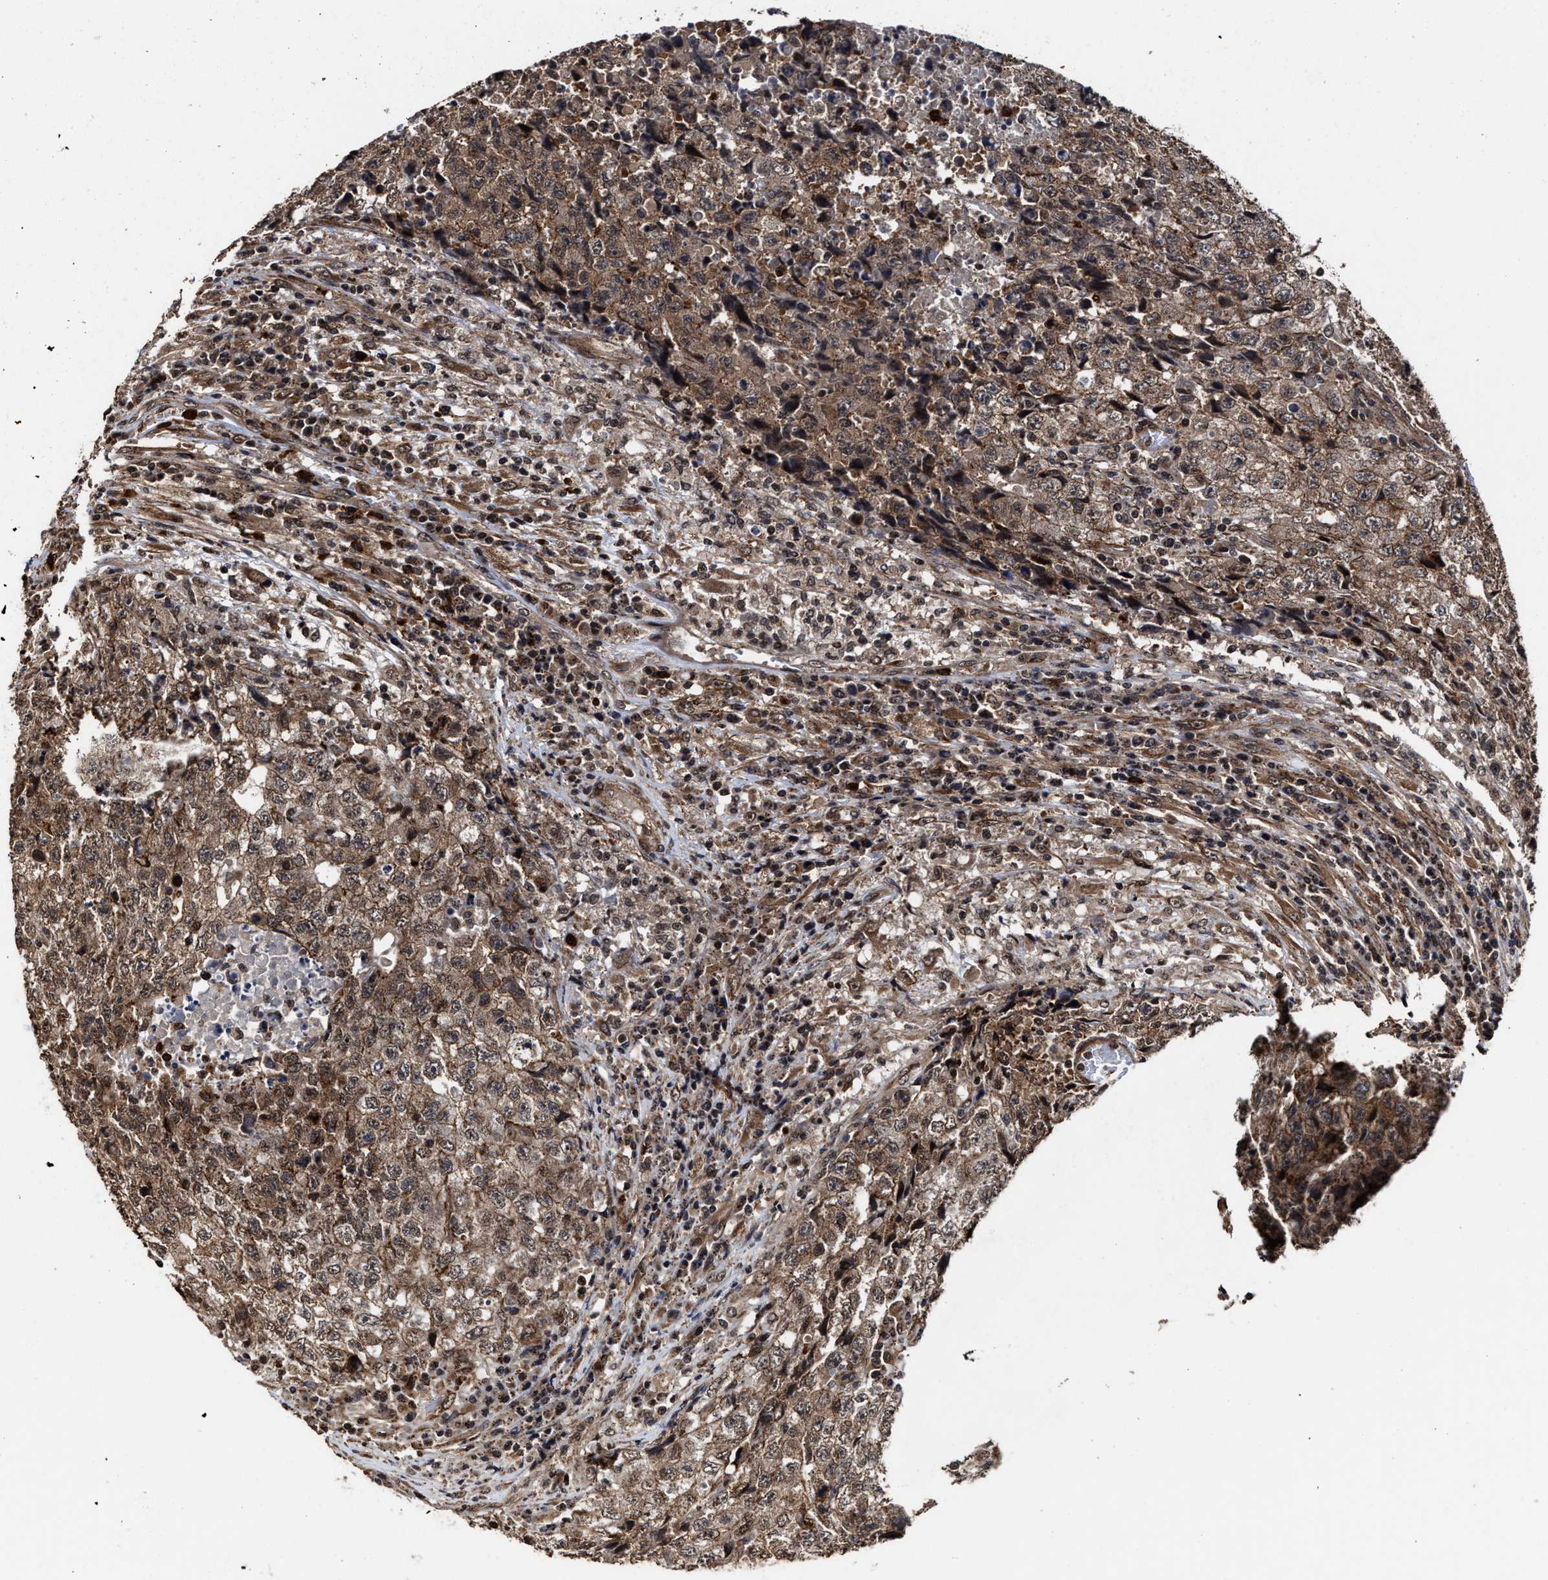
{"staining": {"intensity": "moderate", "quantity": ">75%", "location": "cytoplasmic/membranous"}, "tissue": "testis cancer", "cell_type": "Tumor cells", "image_type": "cancer", "snomed": [{"axis": "morphology", "description": "Necrosis, NOS"}, {"axis": "morphology", "description": "Carcinoma, Embryonal, NOS"}, {"axis": "topography", "description": "Testis"}], "caption": "Moderate cytoplasmic/membranous staining is seen in about >75% of tumor cells in testis cancer.", "gene": "SEPTIN2", "patient": {"sex": "male", "age": 19}}